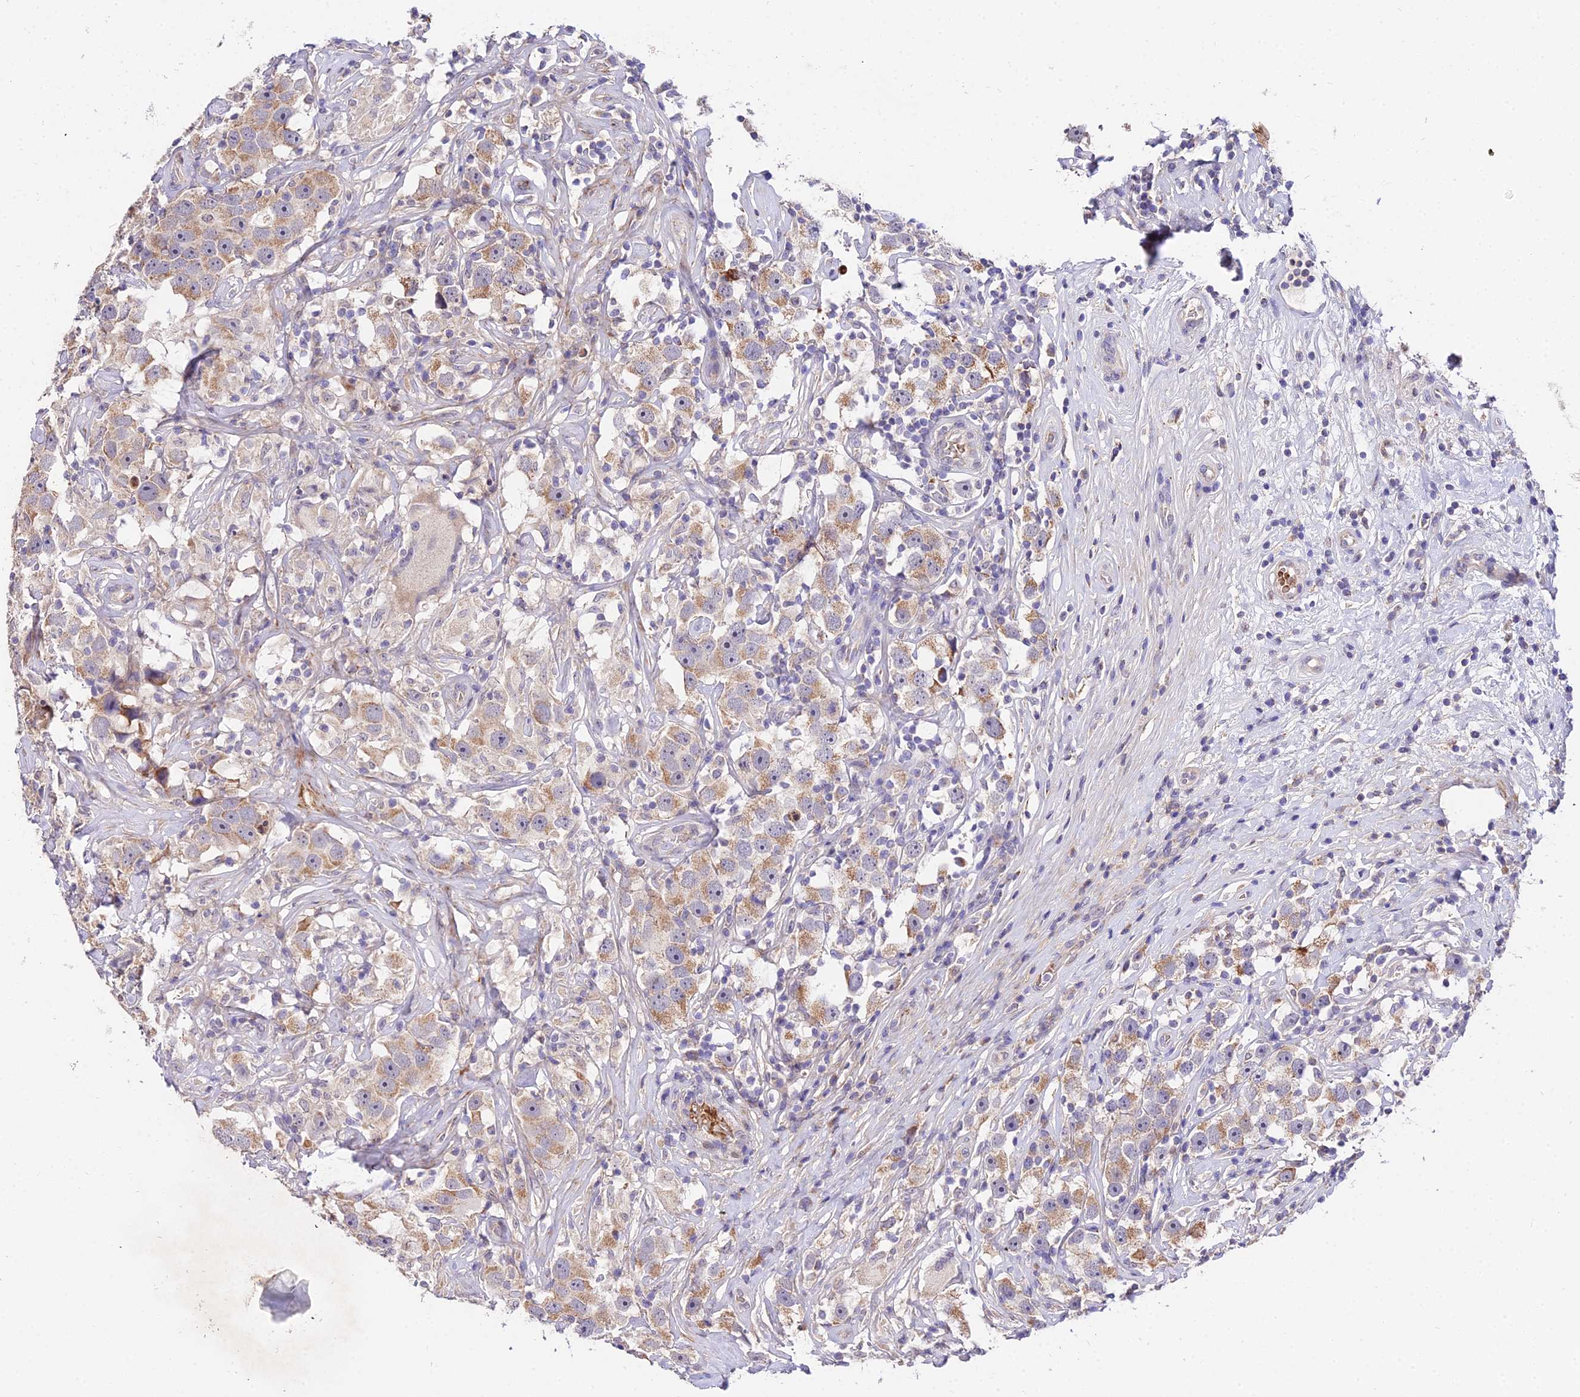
{"staining": {"intensity": "weak", "quantity": "25%-75%", "location": "cytoplasmic/membranous"}, "tissue": "testis cancer", "cell_type": "Tumor cells", "image_type": "cancer", "snomed": [{"axis": "morphology", "description": "Seminoma, NOS"}, {"axis": "topography", "description": "Testis"}], "caption": "Human testis cancer stained with a protein marker reveals weak staining in tumor cells.", "gene": "WDR5B", "patient": {"sex": "male", "age": 49}}